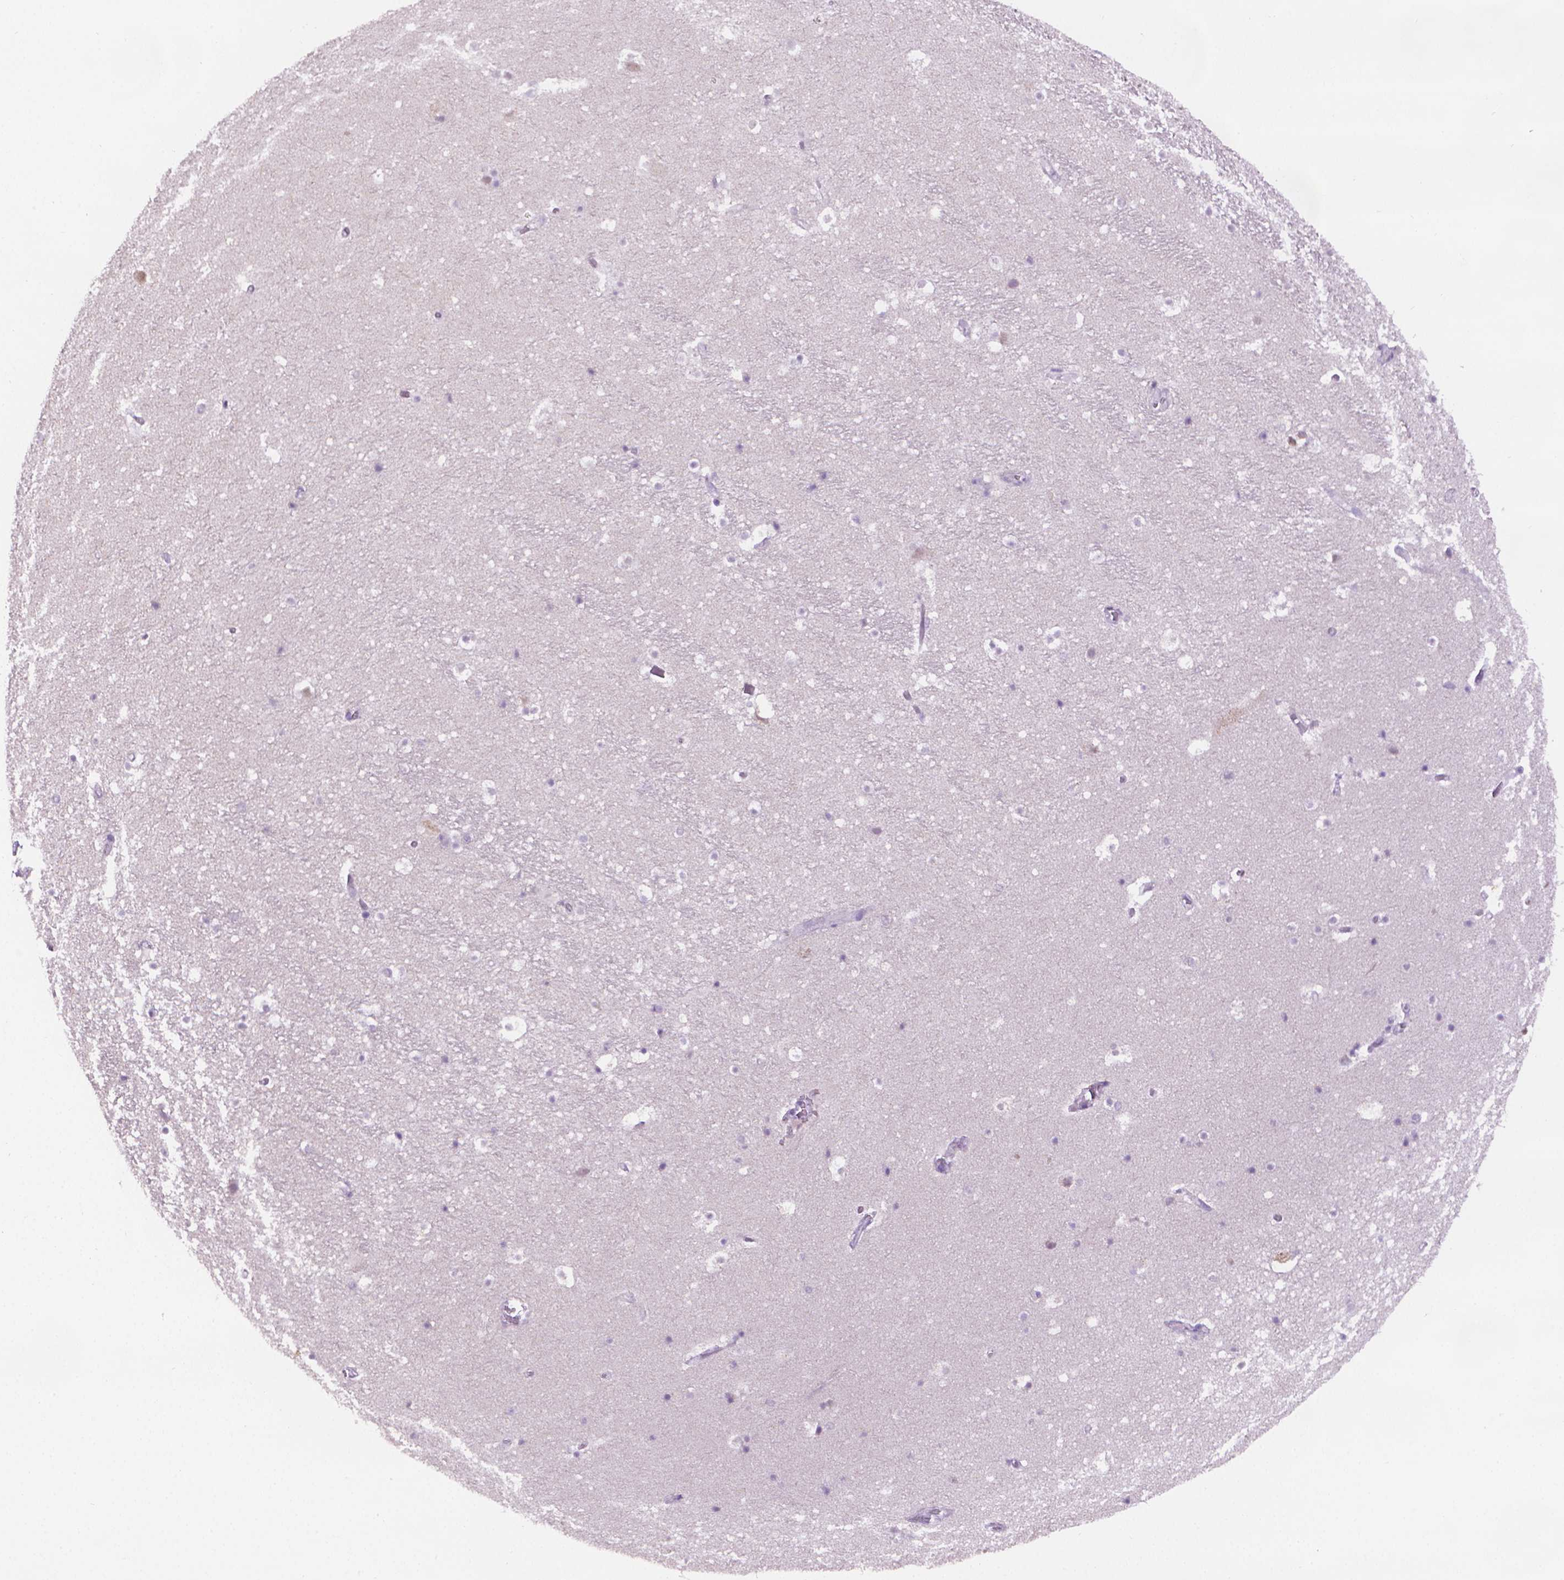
{"staining": {"intensity": "negative", "quantity": "none", "location": "none"}, "tissue": "hippocampus", "cell_type": "Glial cells", "image_type": "normal", "snomed": [{"axis": "morphology", "description": "Normal tissue, NOS"}, {"axis": "topography", "description": "Hippocampus"}], "caption": "A high-resolution micrograph shows immunohistochemistry staining of benign hippocampus, which shows no significant staining in glial cells.", "gene": "CDKN2D", "patient": {"sex": "male", "age": 26}}